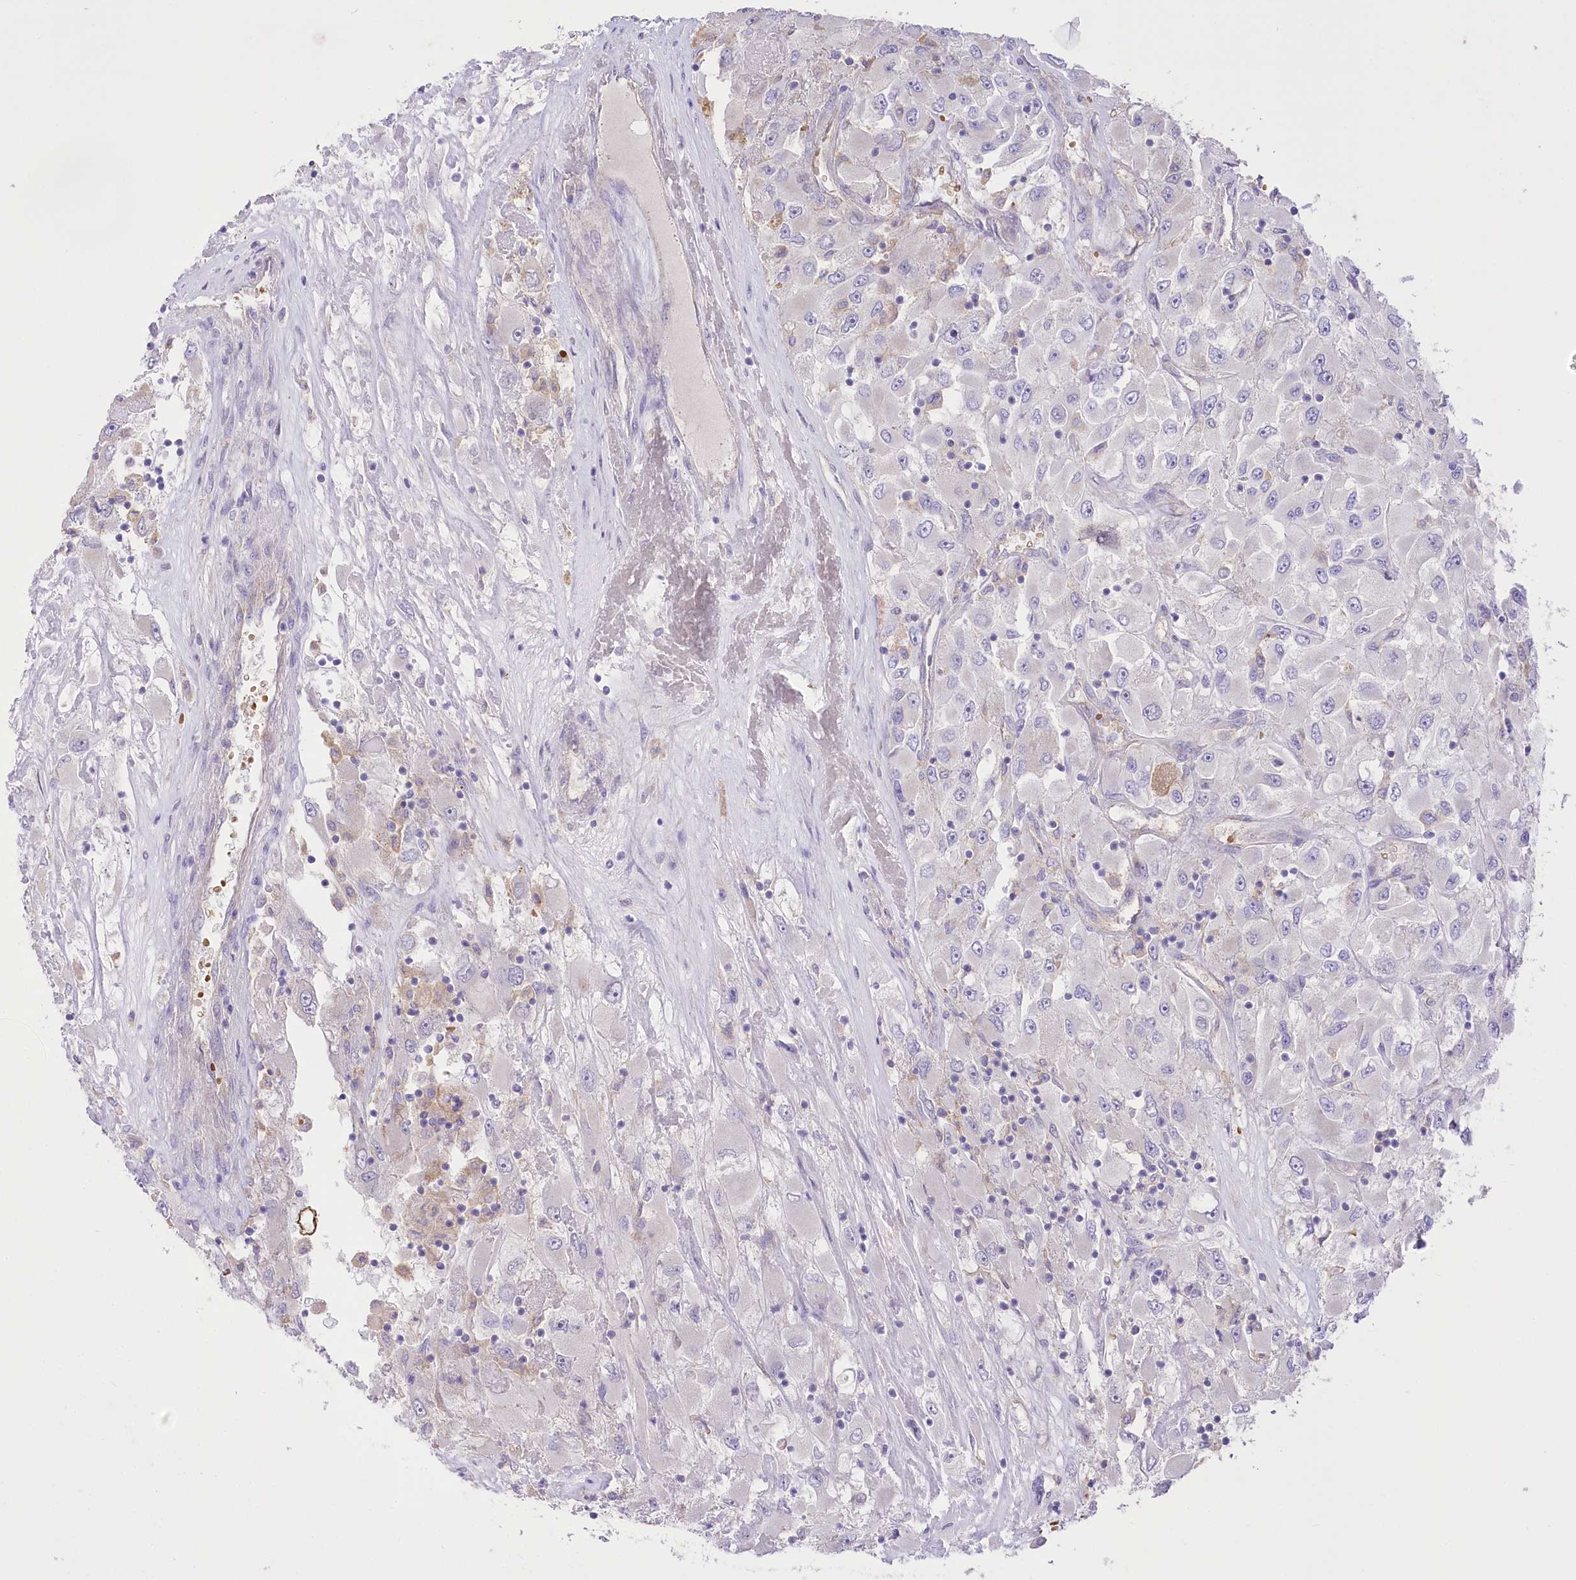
{"staining": {"intensity": "negative", "quantity": "none", "location": "none"}, "tissue": "renal cancer", "cell_type": "Tumor cells", "image_type": "cancer", "snomed": [{"axis": "morphology", "description": "Adenocarcinoma, NOS"}, {"axis": "topography", "description": "Kidney"}], "caption": "Photomicrograph shows no protein expression in tumor cells of adenocarcinoma (renal) tissue.", "gene": "PRSS53", "patient": {"sex": "female", "age": 52}}